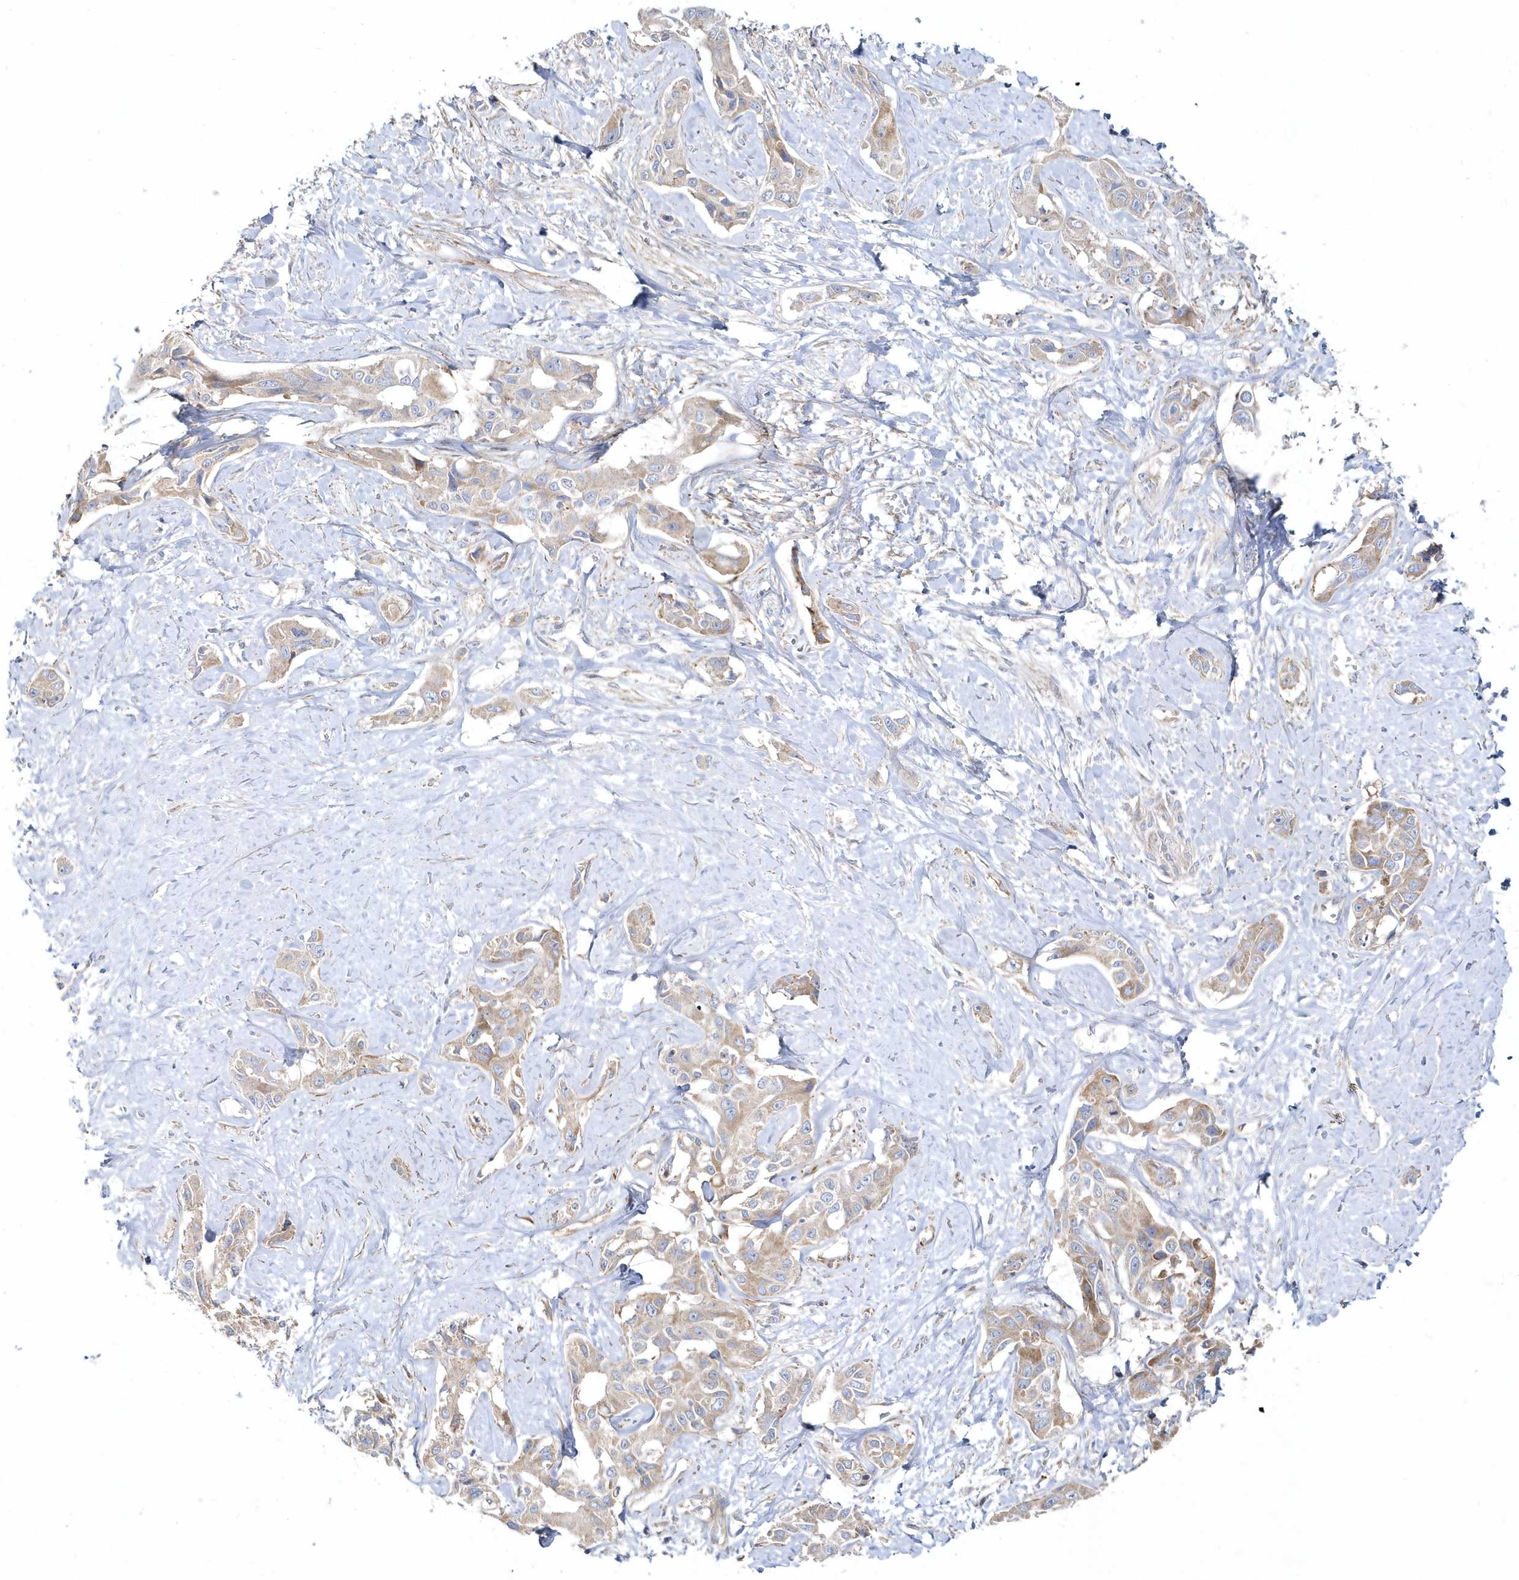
{"staining": {"intensity": "moderate", "quantity": "25%-75%", "location": "cytoplasmic/membranous"}, "tissue": "liver cancer", "cell_type": "Tumor cells", "image_type": "cancer", "snomed": [{"axis": "morphology", "description": "Cholangiocarcinoma"}, {"axis": "topography", "description": "Liver"}], "caption": "Liver cancer stained with DAB IHC reveals medium levels of moderate cytoplasmic/membranous expression in about 25%-75% of tumor cells.", "gene": "LEXM", "patient": {"sex": "male", "age": 59}}